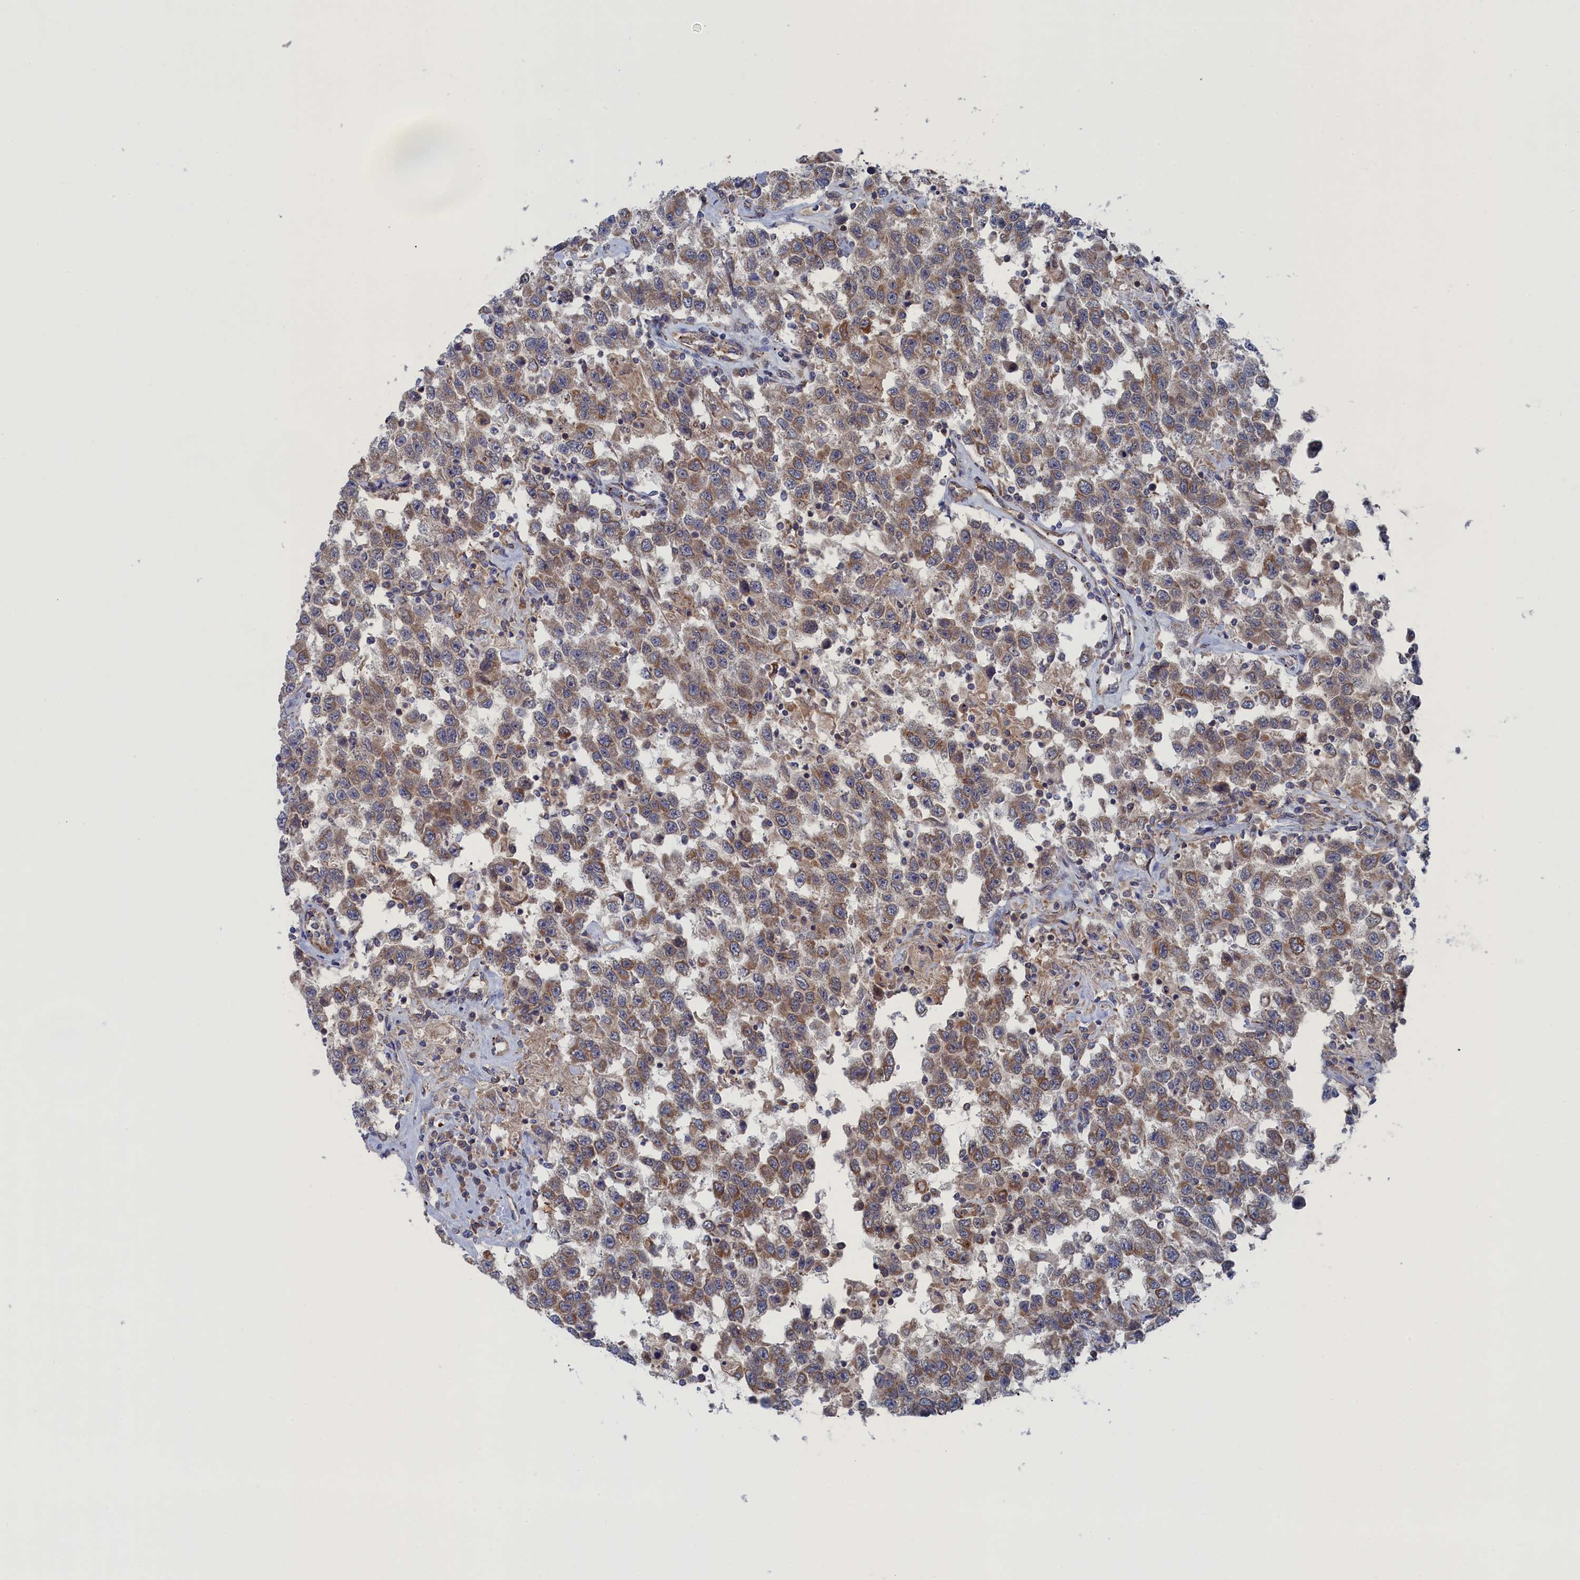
{"staining": {"intensity": "moderate", "quantity": ">75%", "location": "cytoplasmic/membranous"}, "tissue": "testis cancer", "cell_type": "Tumor cells", "image_type": "cancer", "snomed": [{"axis": "morphology", "description": "Seminoma, NOS"}, {"axis": "topography", "description": "Testis"}], "caption": "This micrograph displays immunohistochemistry staining of testis seminoma, with medium moderate cytoplasmic/membranous expression in about >75% of tumor cells.", "gene": "FILIP1L", "patient": {"sex": "male", "age": 41}}